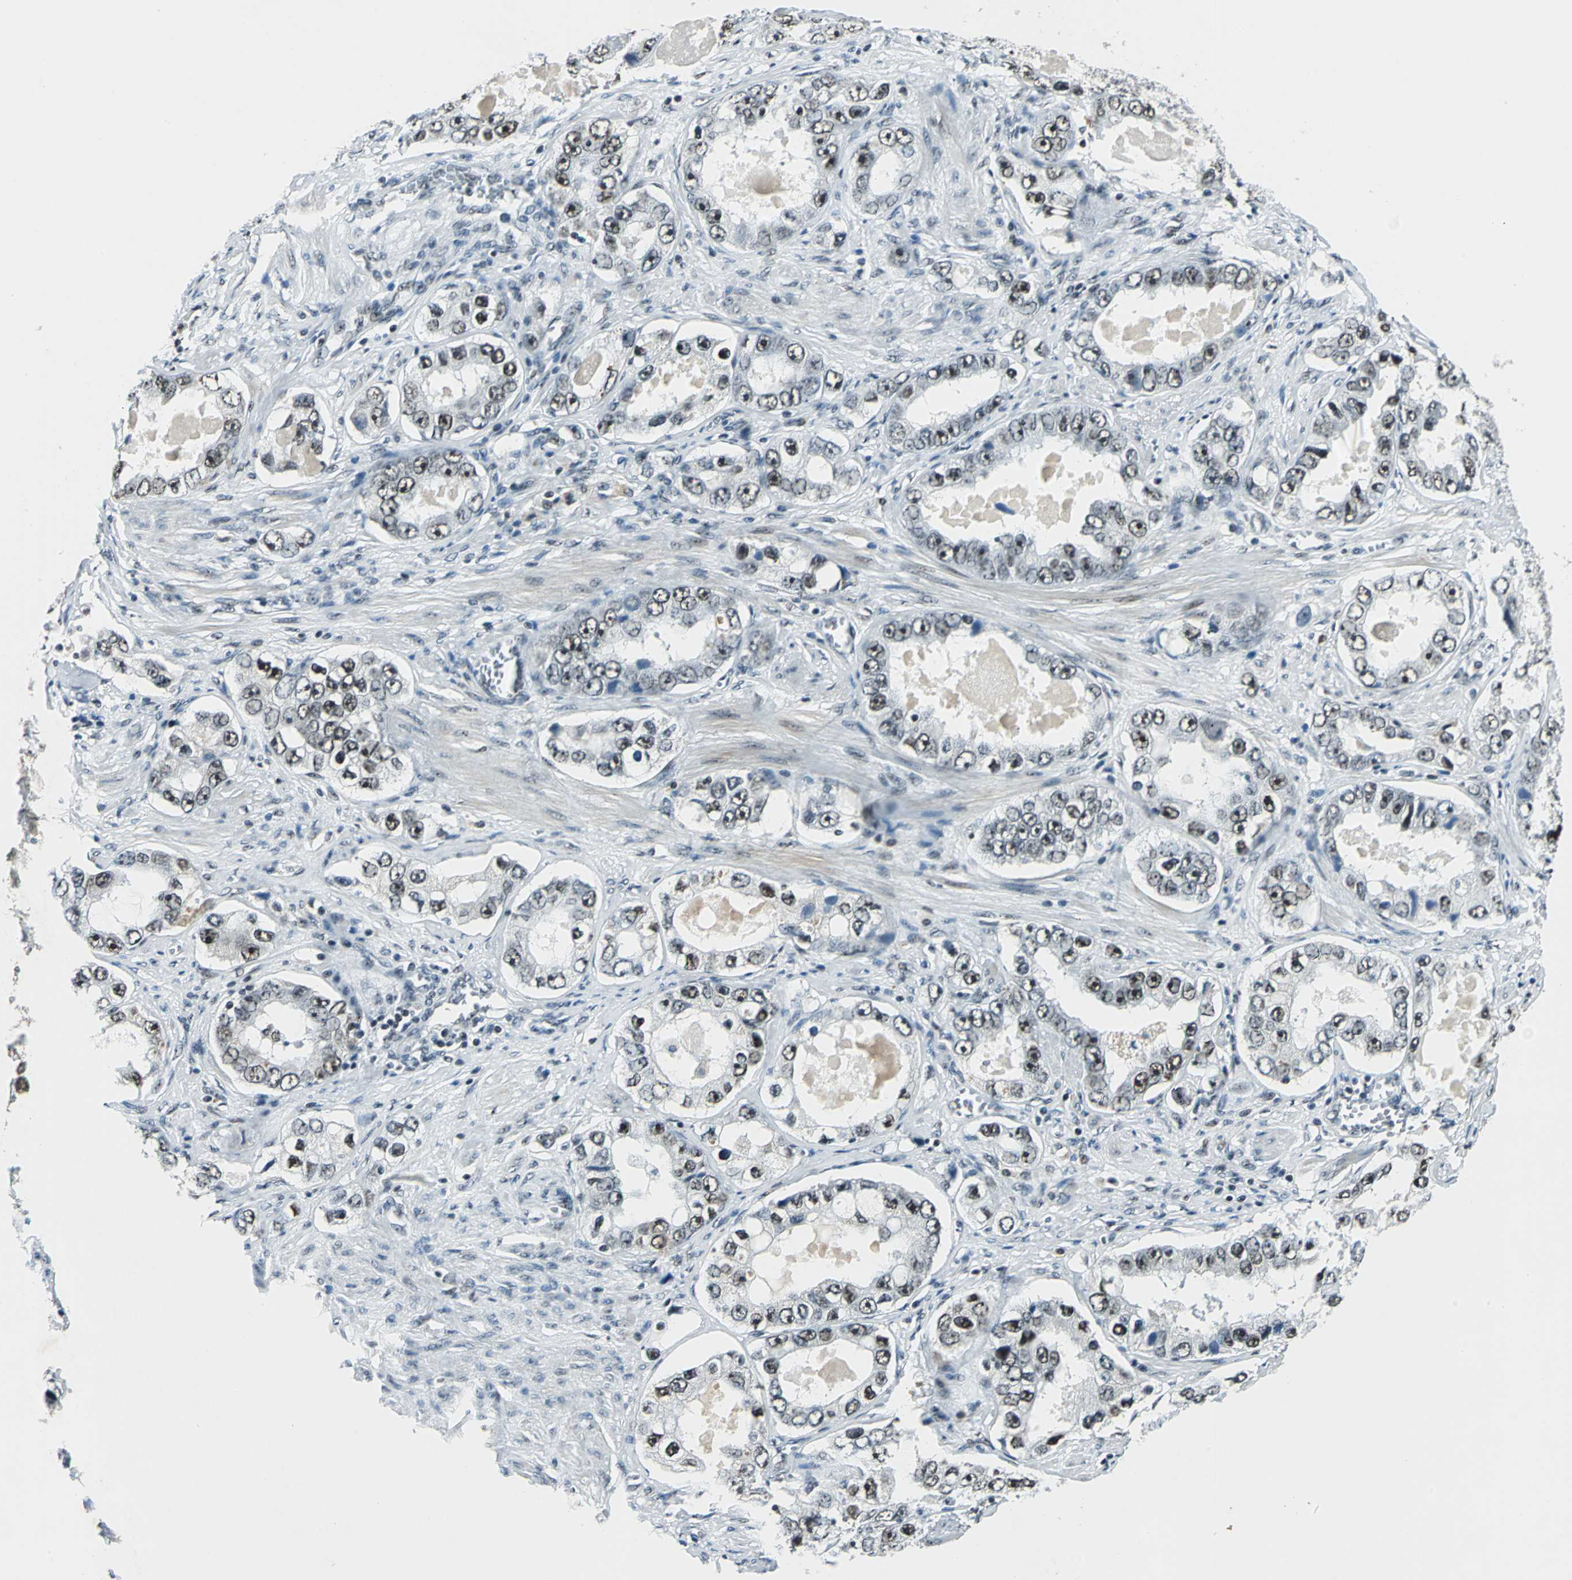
{"staining": {"intensity": "strong", "quantity": ">75%", "location": "nuclear"}, "tissue": "prostate cancer", "cell_type": "Tumor cells", "image_type": "cancer", "snomed": [{"axis": "morphology", "description": "Adenocarcinoma, High grade"}, {"axis": "topography", "description": "Prostate"}], "caption": "An image of prostate cancer stained for a protein demonstrates strong nuclear brown staining in tumor cells.", "gene": "KAT6B", "patient": {"sex": "male", "age": 63}}